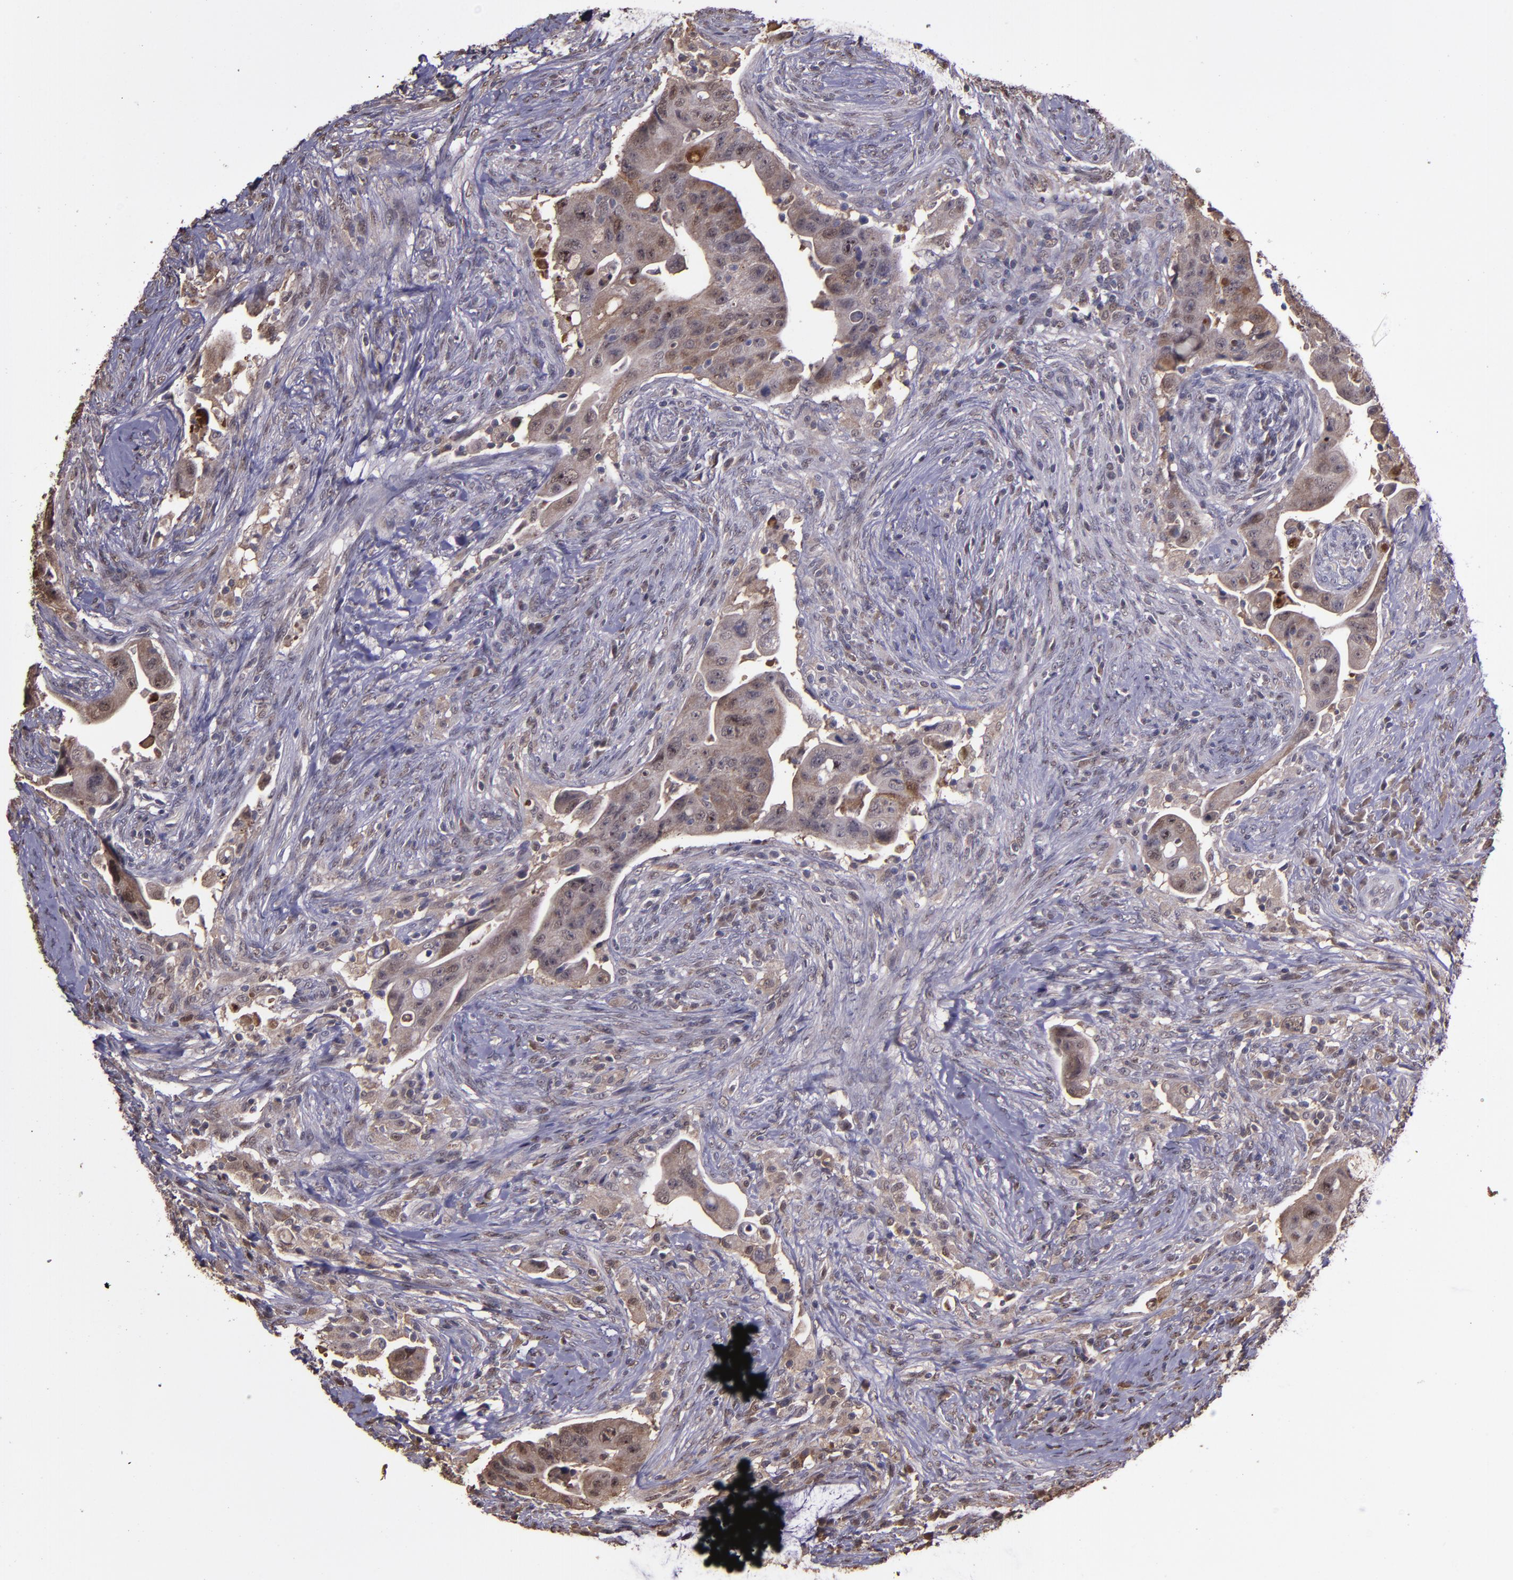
{"staining": {"intensity": "weak", "quantity": ">75%", "location": "cytoplasmic/membranous"}, "tissue": "colorectal cancer", "cell_type": "Tumor cells", "image_type": "cancer", "snomed": [{"axis": "morphology", "description": "Adenocarcinoma, NOS"}, {"axis": "topography", "description": "Rectum"}], "caption": "Protein staining of colorectal cancer (adenocarcinoma) tissue shows weak cytoplasmic/membranous expression in about >75% of tumor cells. (DAB (3,3'-diaminobenzidine) = brown stain, brightfield microscopy at high magnification).", "gene": "SERPINF2", "patient": {"sex": "female", "age": 71}}